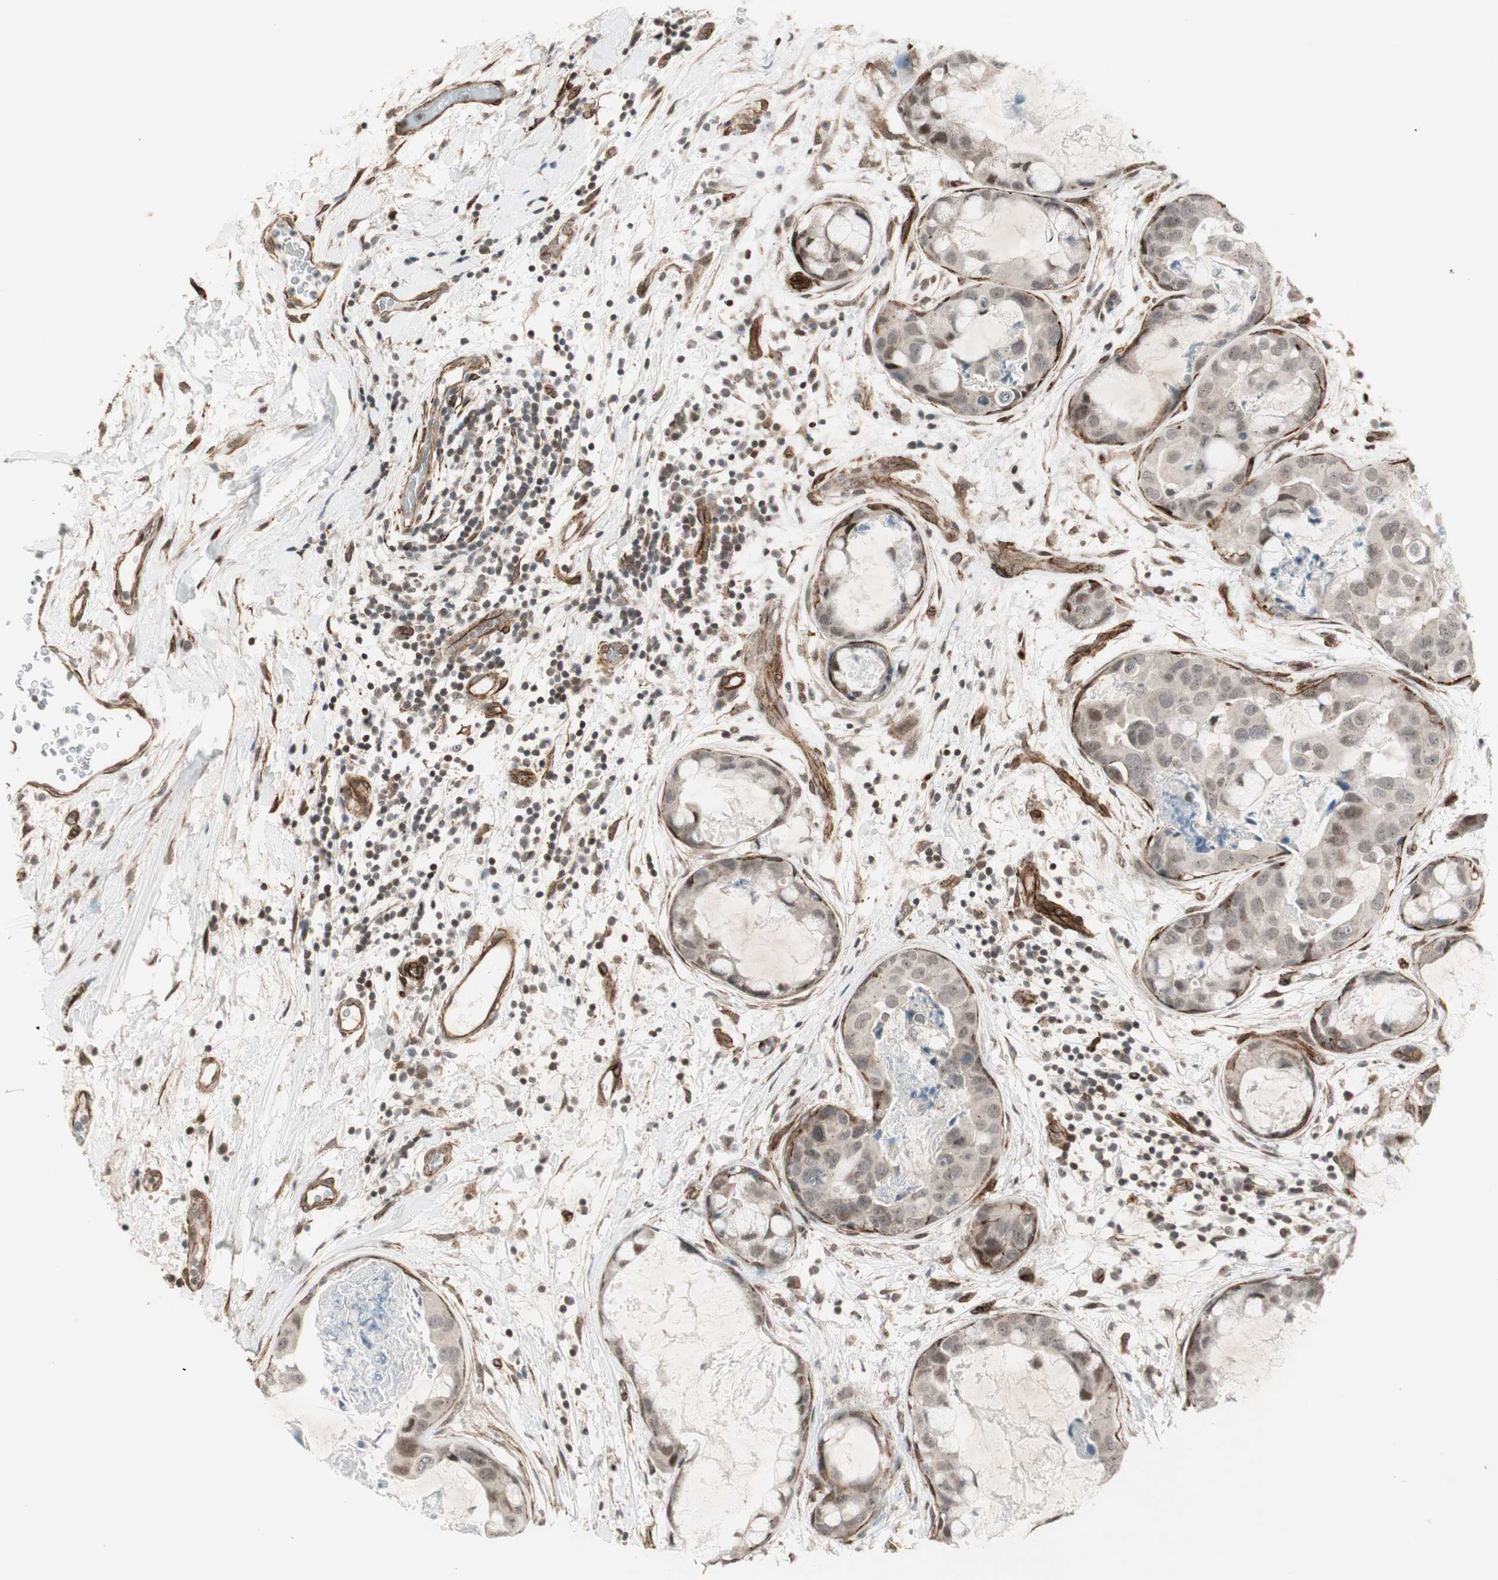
{"staining": {"intensity": "negative", "quantity": "none", "location": "none"}, "tissue": "breast cancer", "cell_type": "Tumor cells", "image_type": "cancer", "snomed": [{"axis": "morphology", "description": "Duct carcinoma"}, {"axis": "topography", "description": "Breast"}], "caption": "DAB immunohistochemical staining of human breast cancer (infiltrating ductal carcinoma) demonstrates no significant positivity in tumor cells.", "gene": "CDK19", "patient": {"sex": "female", "age": 40}}